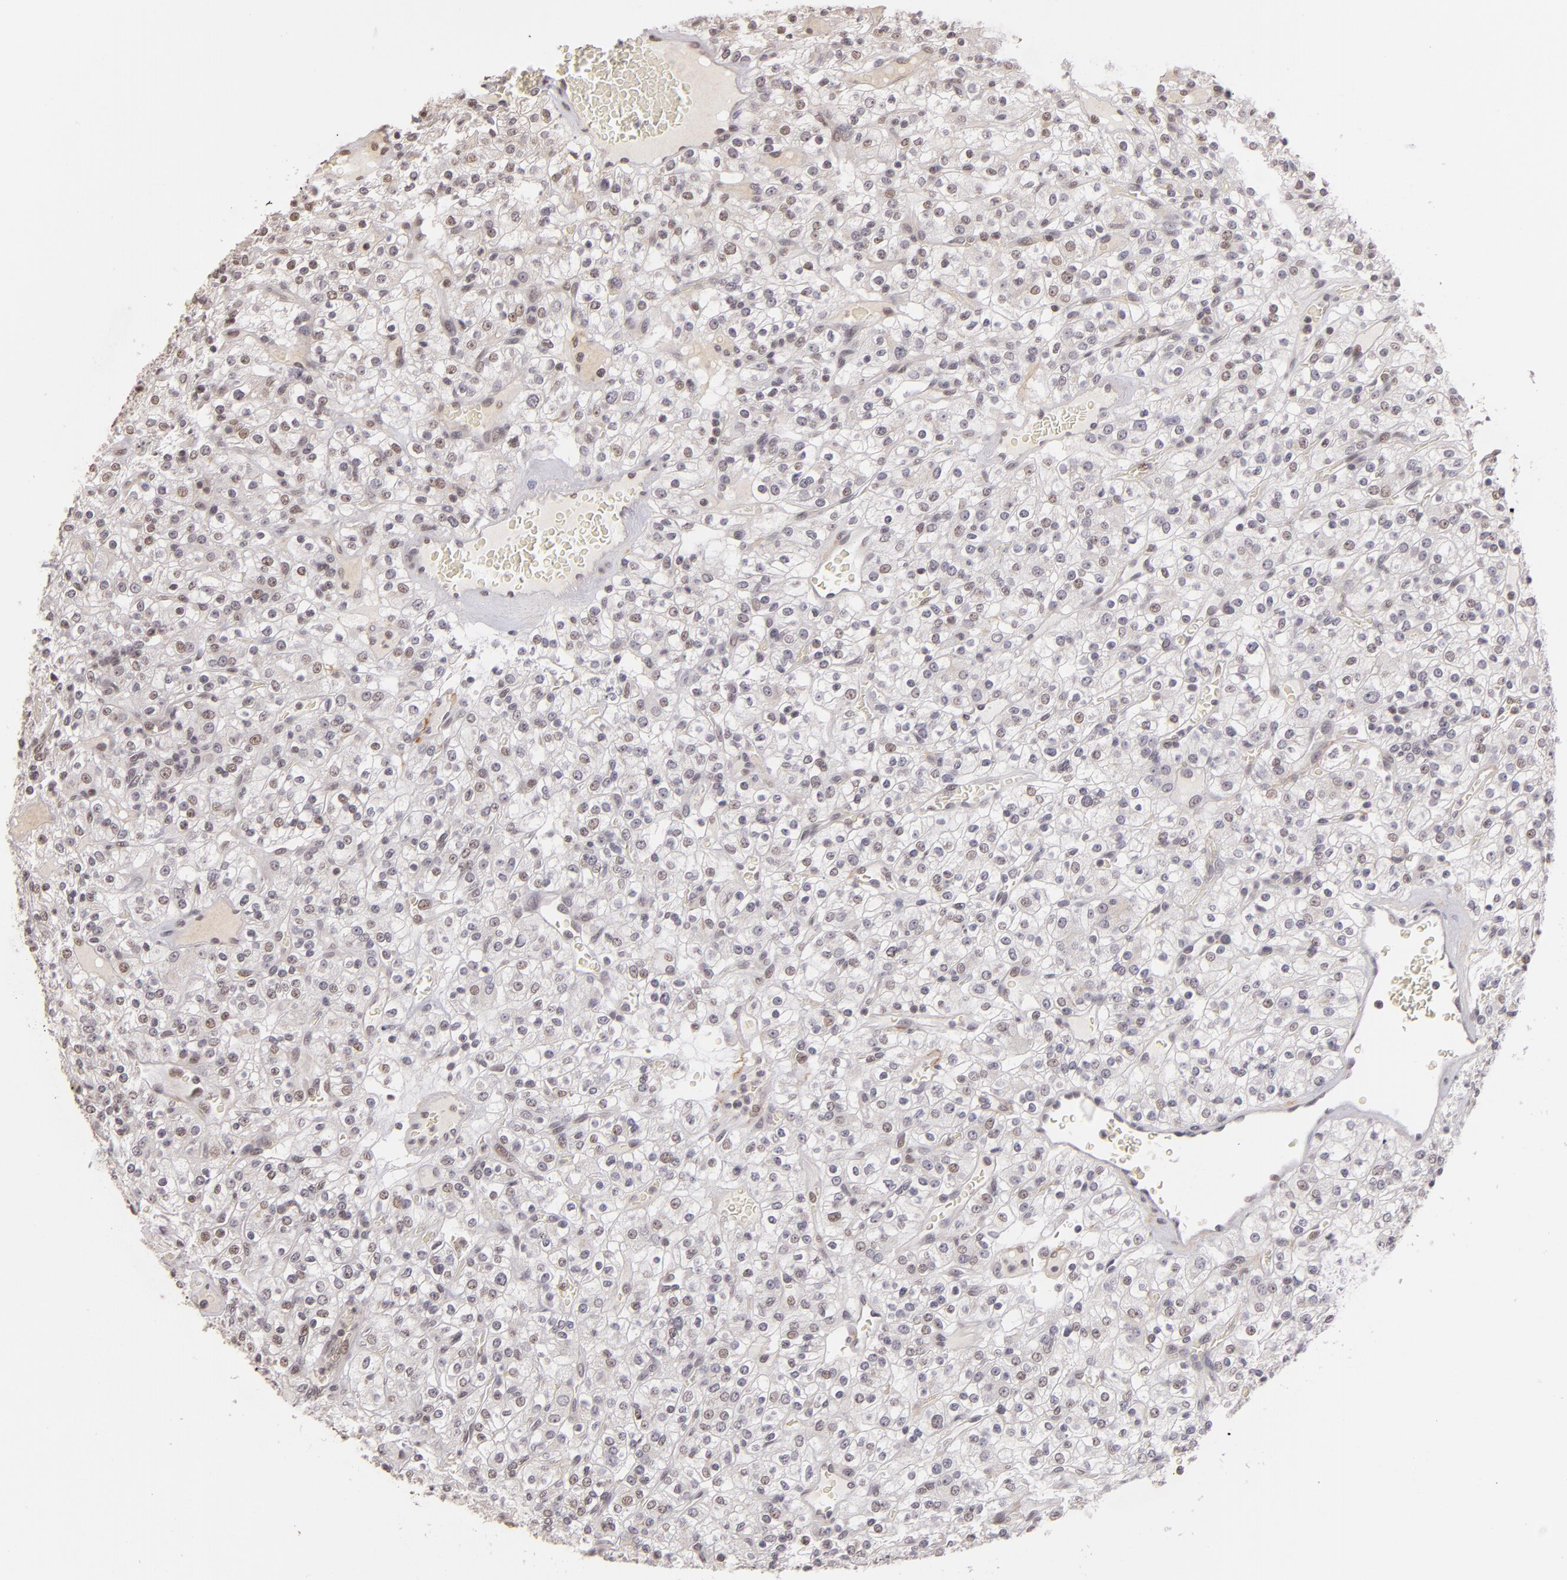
{"staining": {"intensity": "weak", "quantity": "<25%", "location": "nuclear"}, "tissue": "renal cancer", "cell_type": "Tumor cells", "image_type": "cancer", "snomed": [{"axis": "morphology", "description": "Normal tissue, NOS"}, {"axis": "morphology", "description": "Adenocarcinoma, NOS"}, {"axis": "topography", "description": "Kidney"}], "caption": "A photomicrograph of human adenocarcinoma (renal) is negative for staining in tumor cells. Brightfield microscopy of immunohistochemistry (IHC) stained with DAB (brown) and hematoxylin (blue), captured at high magnification.", "gene": "RARB", "patient": {"sex": "female", "age": 72}}